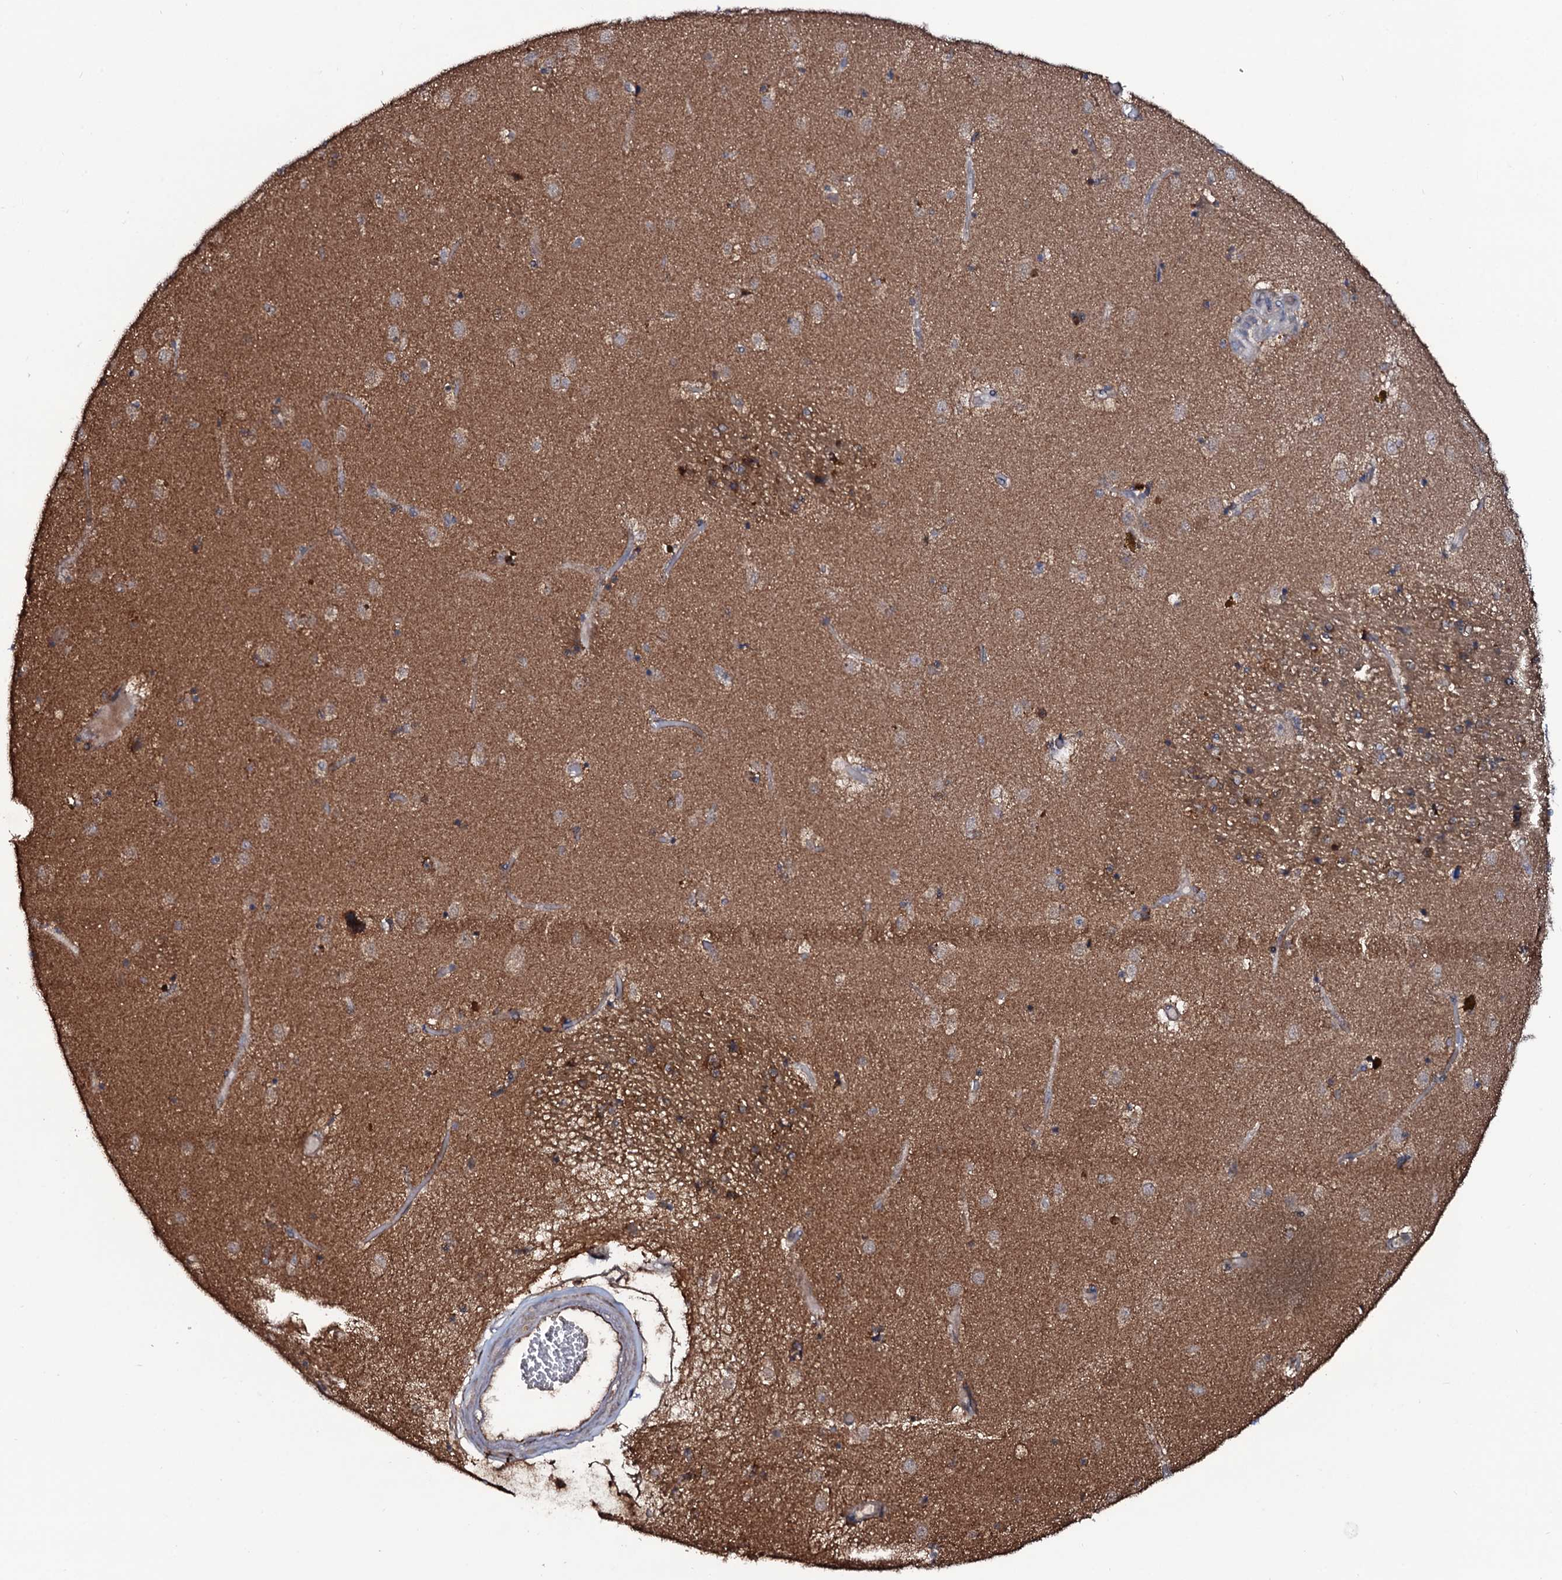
{"staining": {"intensity": "weak", "quantity": "25%-75%", "location": "cytoplasmic/membranous"}, "tissue": "caudate", "cell_type": "Glial cells", "image_type": "normal", "snomed": [{"axis": "morphology", "description": "Normal tissue, NOS"}, {"axis": "topography", "description": "Lateral ventricle wall"}], "caption": "Immunohistochemistry photomicrograph of unremarkable caudate: human caudate stained using IHC displays low levels of weak protein expression localized specifically in the cytoplasmic/membranous of glial cells, appearing as a cytoplasmic/membranous brown color.", "gene": "COG6", "patient": {"sex": "male", "age": 70}}